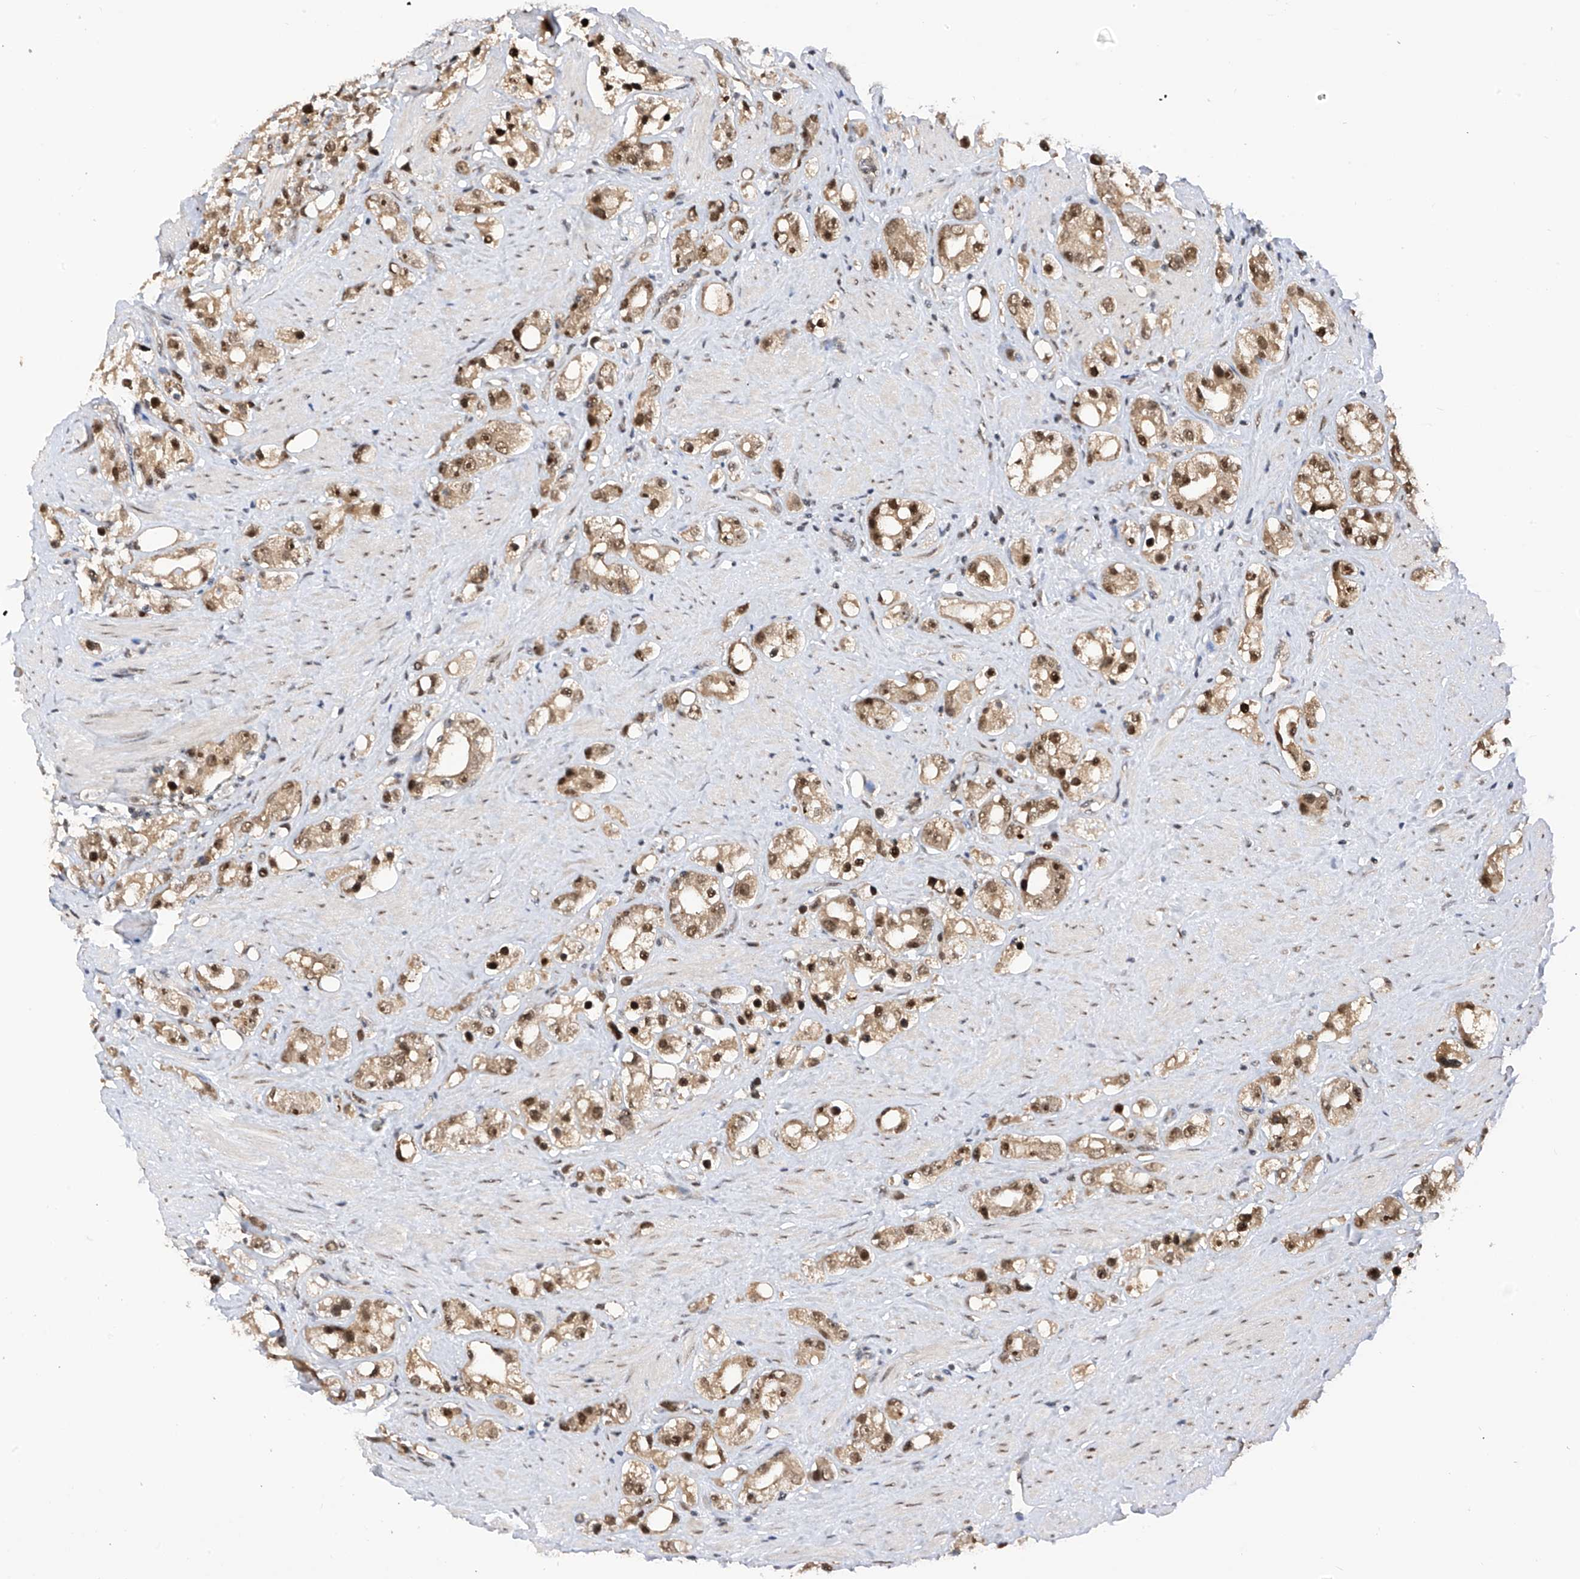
{"staining": {"intensity": "moderate", "quantity": ">75%", "location": "cytoplasmic/membranous,nuclear"}, "tissue": "prostate cancer", "cell_type": "Tumor cells", "image_type": "cancer", "snomed": [{"axis": "morphology", "description": "Adenocarcinoma, NOS"}, {"axis": "topography", "description": "Prostate"}], "caption": "The immunohistochemical stain shows moderate cytoplasmic/membranous and nuclear staining in tumor cells of prostate cancer (adenocarcinoma) tissue.", "gene": "RPAIN", "patient": {"sex": "male", "age": 79}}